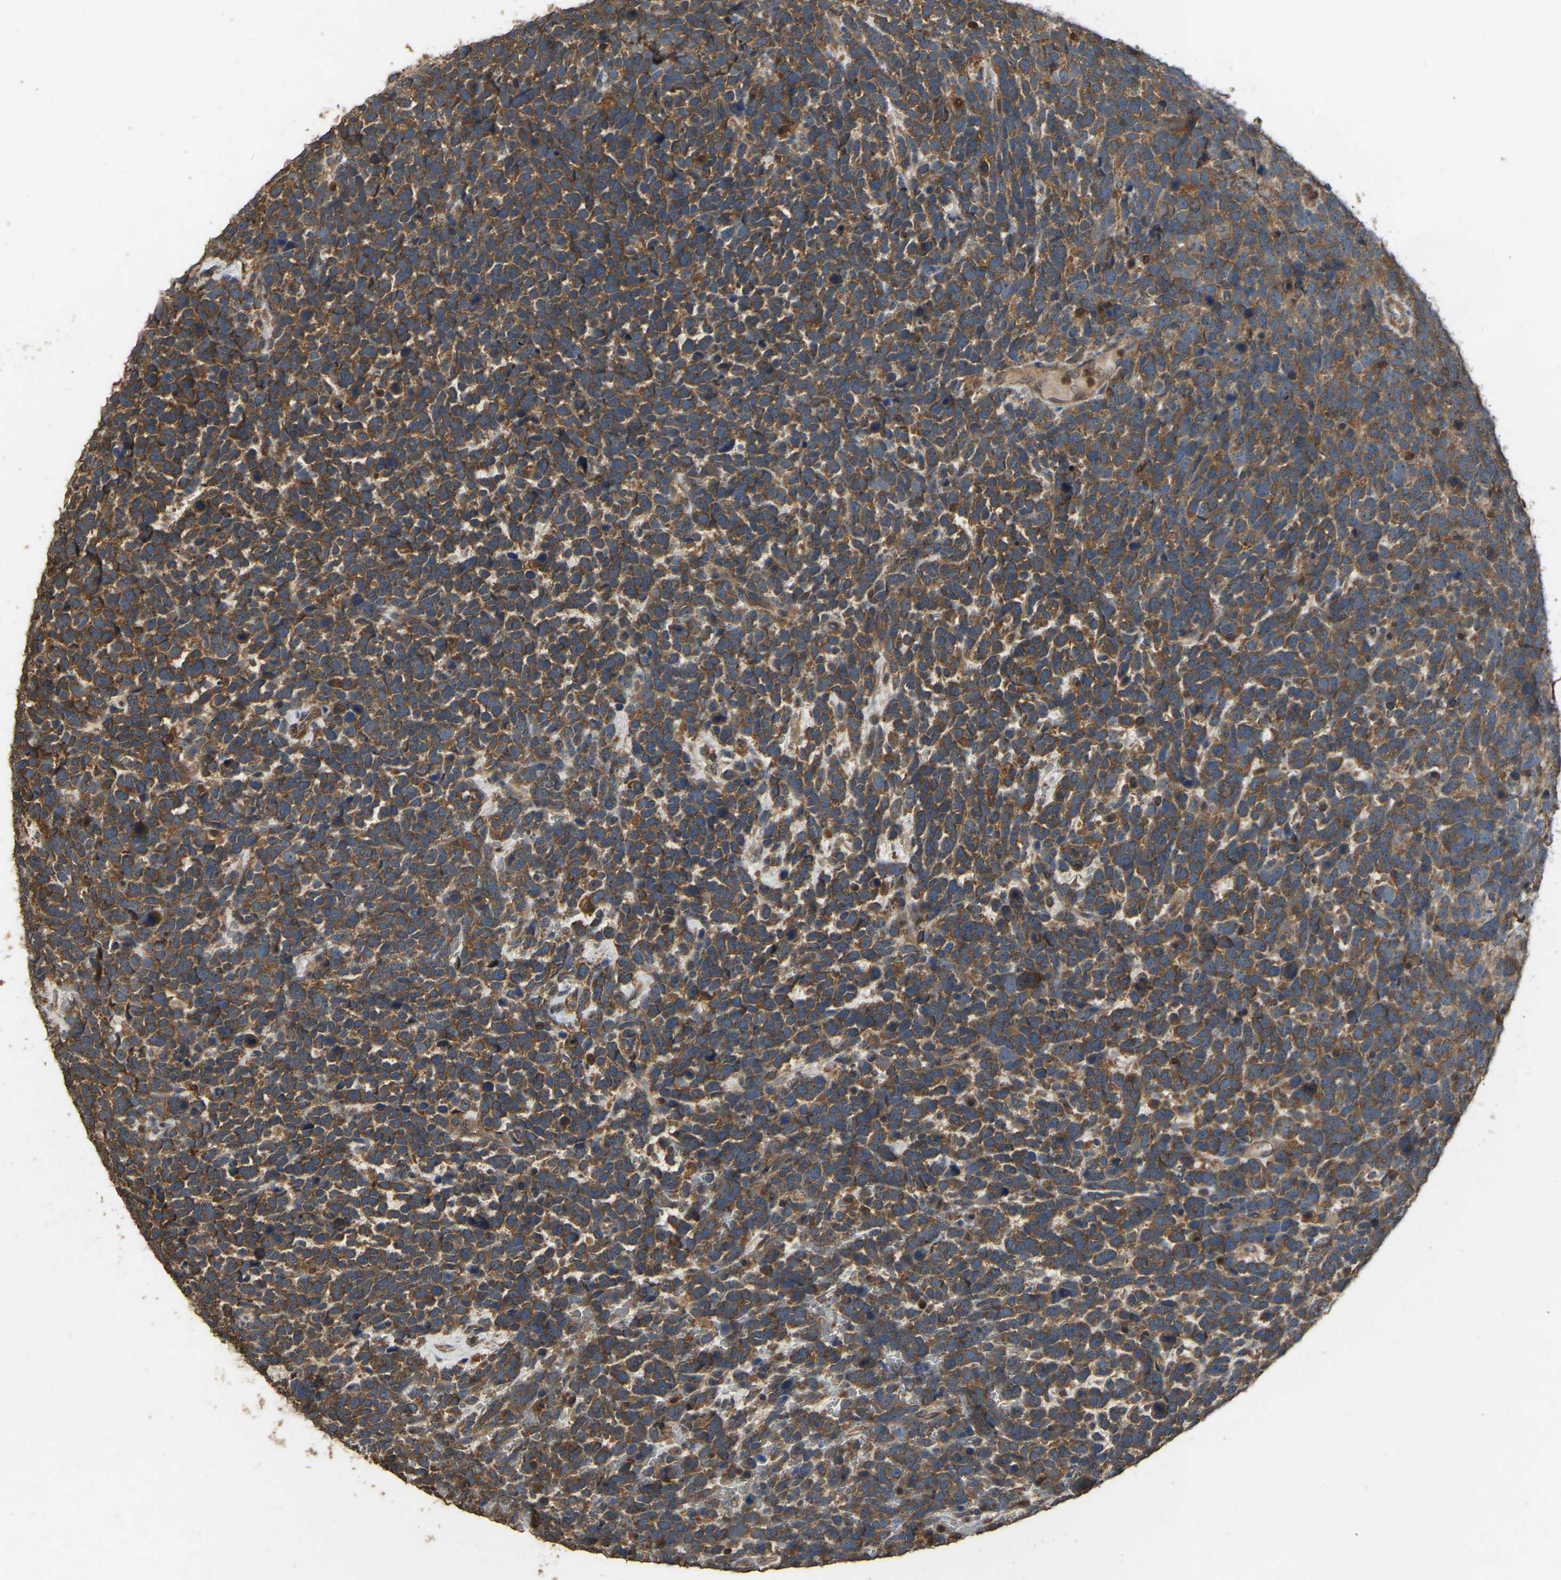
{"staining": {"intensity": "moderate", "quantity": ">75%", "location": "cytoplasmic/membranous"}, "tissue": "urothelial cancer", "cell_type": "Tumor cells", "image_type": "cancer", "snomed": [{"axis": "morphology", "description": "Urothelial carcinoma, High grade"}, {"axis": "topography", "description": "Urinary bladder"}], "caption": "The photomicrograph shows immunohistochemical staining of high-grade urothelial carcinoma. There is moderate cytoplasmic/membranous expression is seen in approximately >75% of tumor cells.", "gene": "FHIT", "patient": {"sex": "female", "age": 82}}